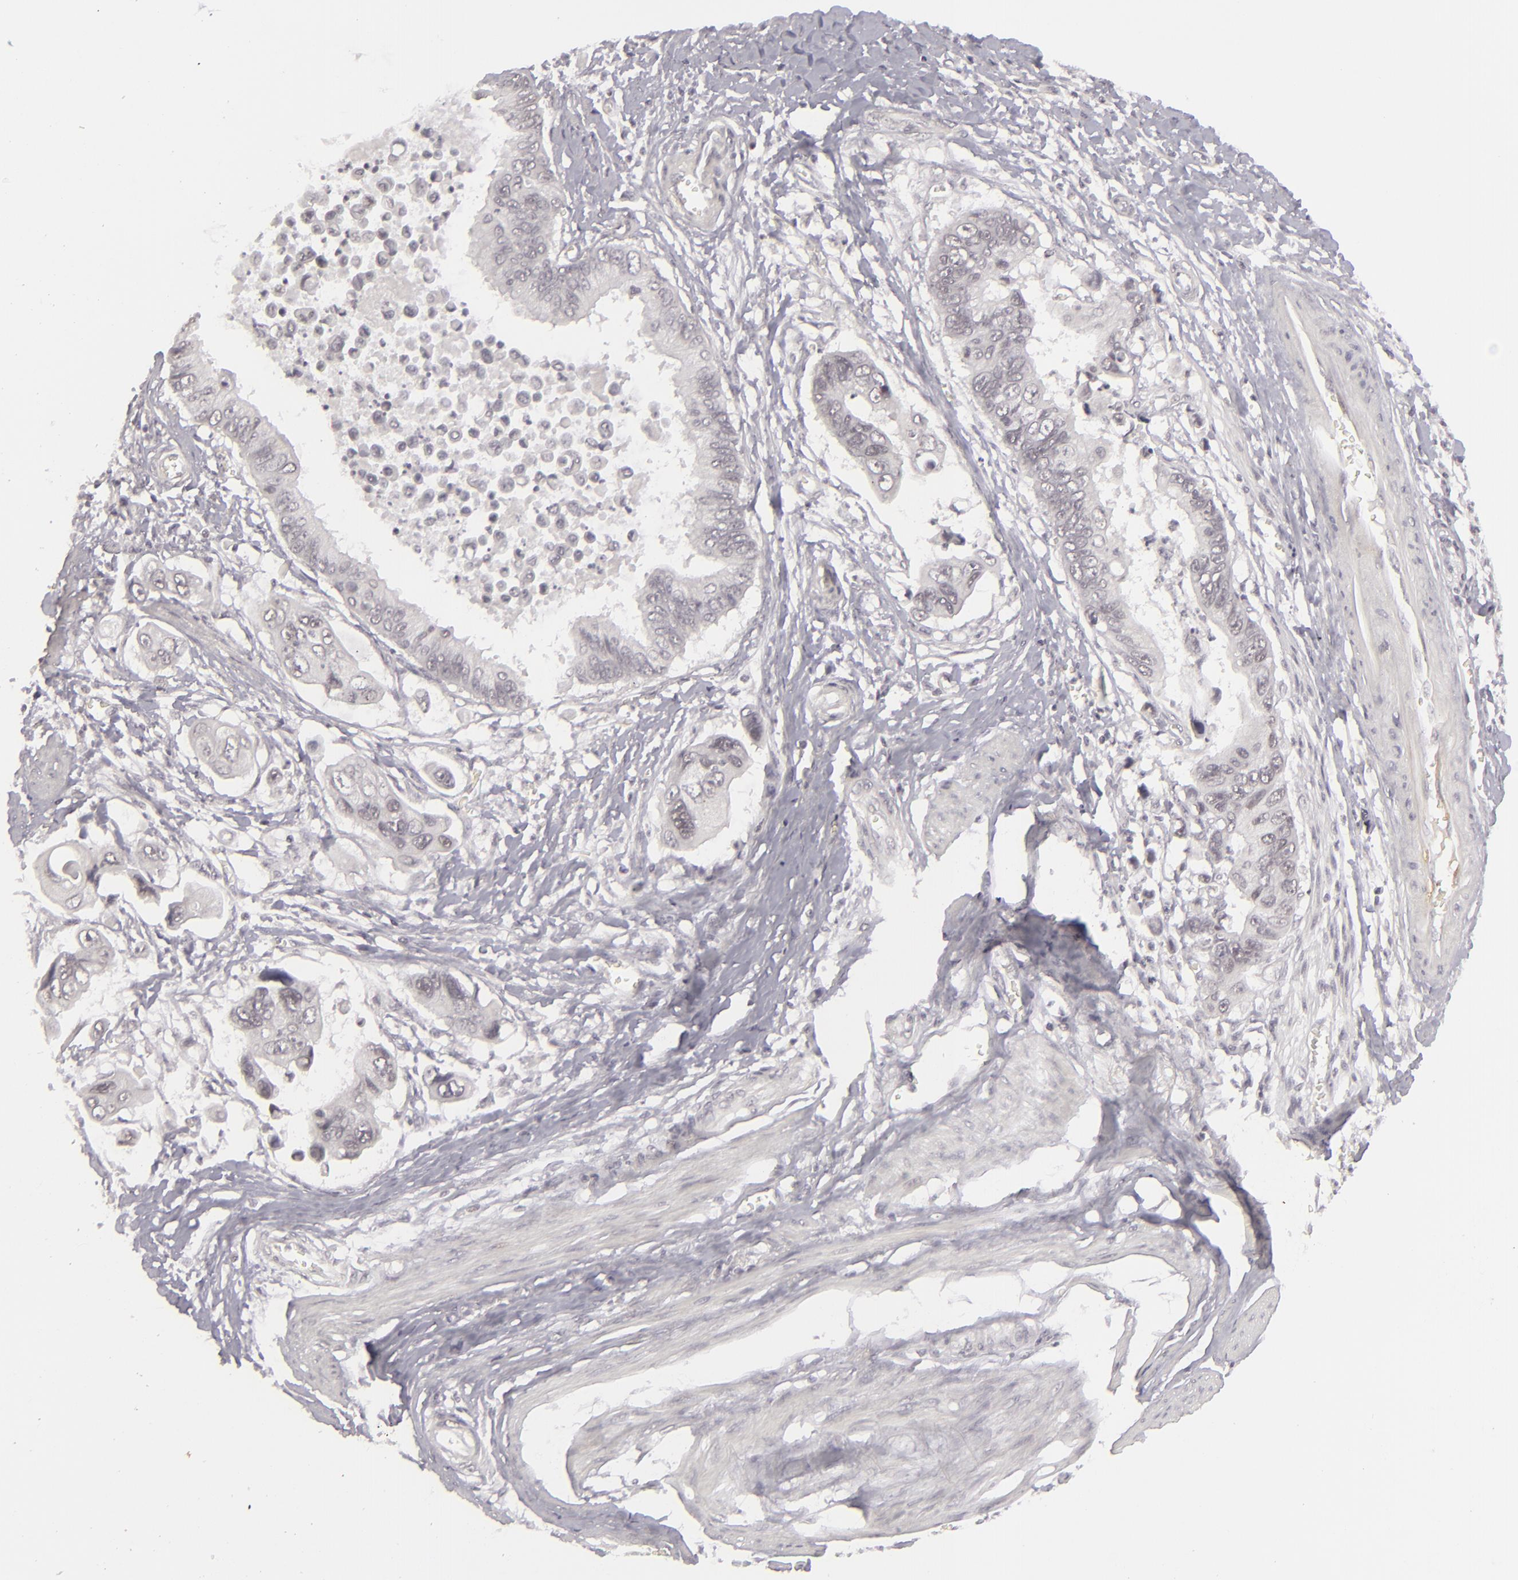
{"staining": {"intensity": "negative", "quantity": "none", "location": "none"}, "tissue": "stomach cancer", "cell_type": "Tumor cells", "image_type": "cancer", "snomed": [{"axis": "morphology", "description": "Adenocarcinoma, NOS"}, {"axis": "topography", "description": "Stomach, upper"}], "caption": "Immunohistochemistry image of human stomach adenocarcinoma stained for a protein (brown), which demonstrates no expression in tumor cells.", "gene": "DLG3", "patient": {"sex": "male", "age": 80}}